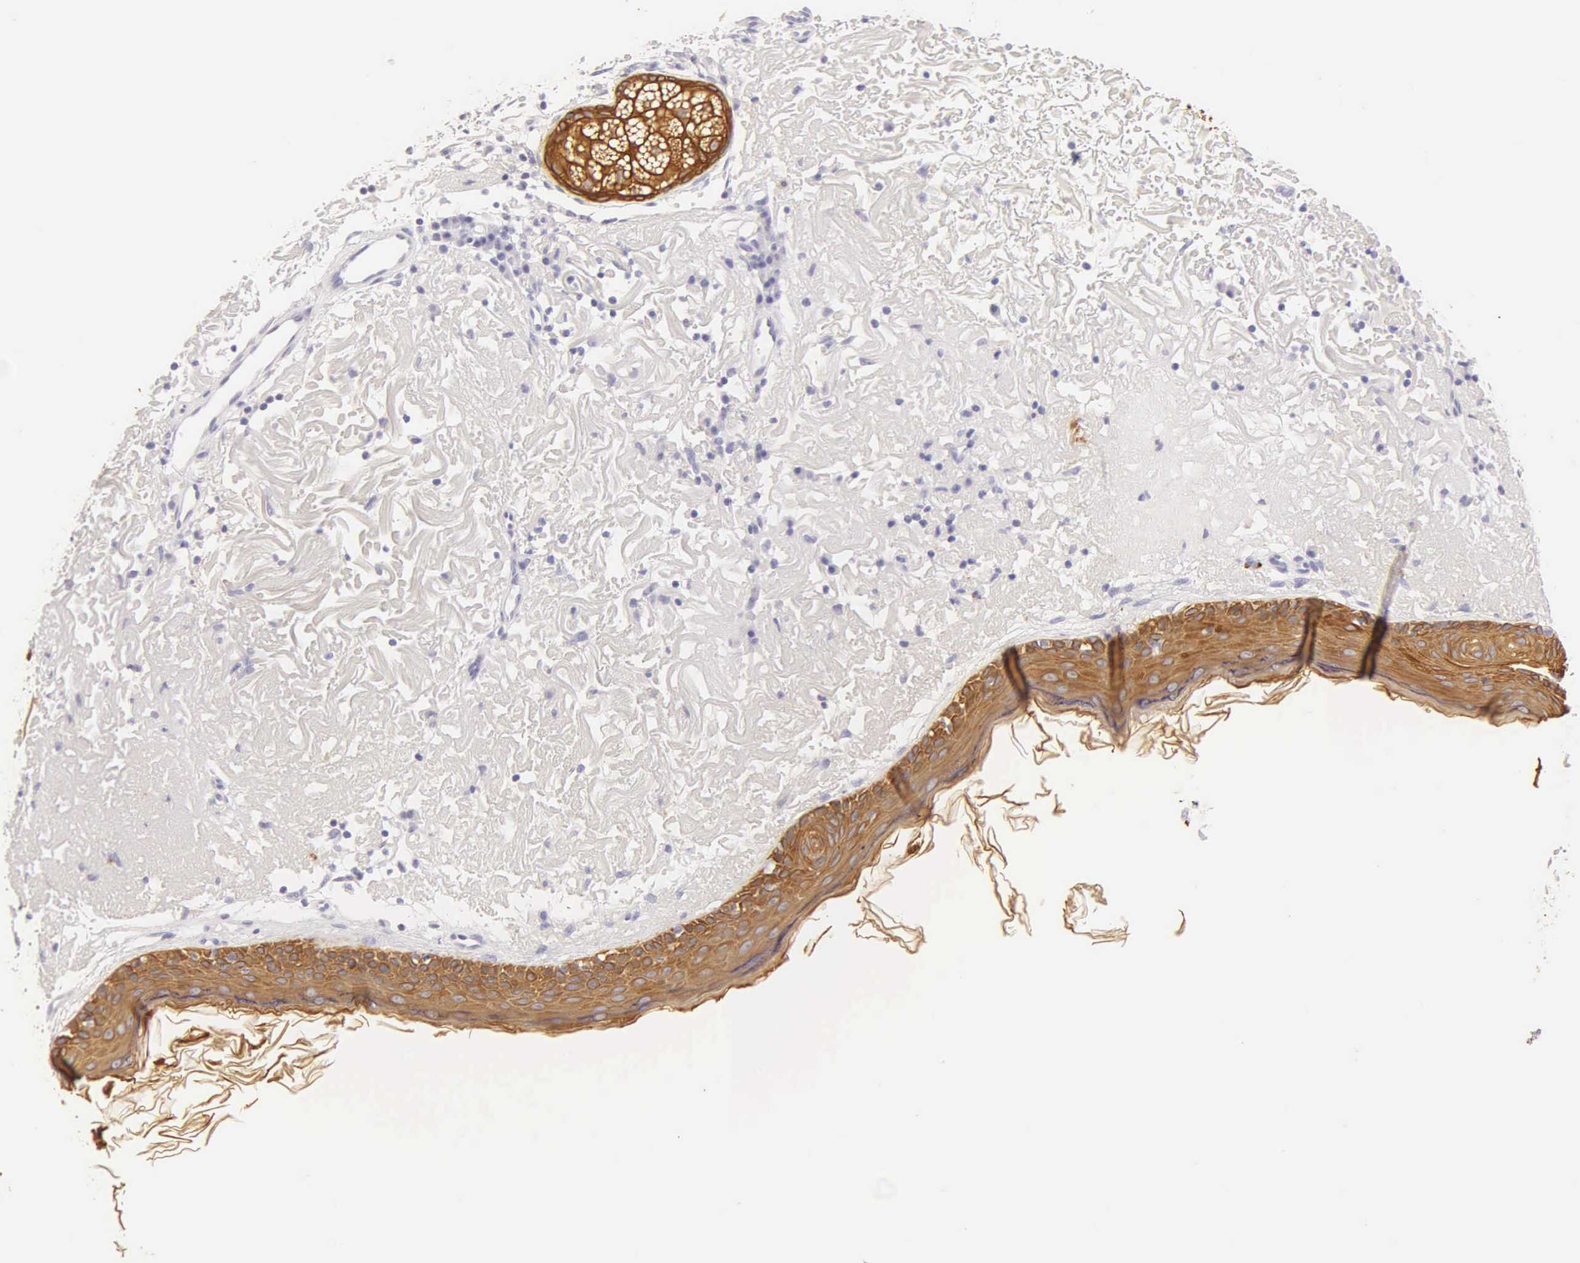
{"staining": {"intensity": "negative", "quantity": "none", "location": "none"}, "tissue": "skin", "cell_type": "Fibroblasts", "image_type": "normal", "snomed": [{"axis": "morphology", "description": "Normal tissue, NOS"}, {"axis": "topography", "description": "Skin"}], "caption": "An immunohistochemistry (IHC) histopathology image of normal skin is shown. There is no staining in fibroblasts of skin. The staining is performed using DAB brown chromogen with nuclei counter-stained in using hematoxylin.", "gene": "KRT14", "patient": {"sex": "female", "age": 90}}